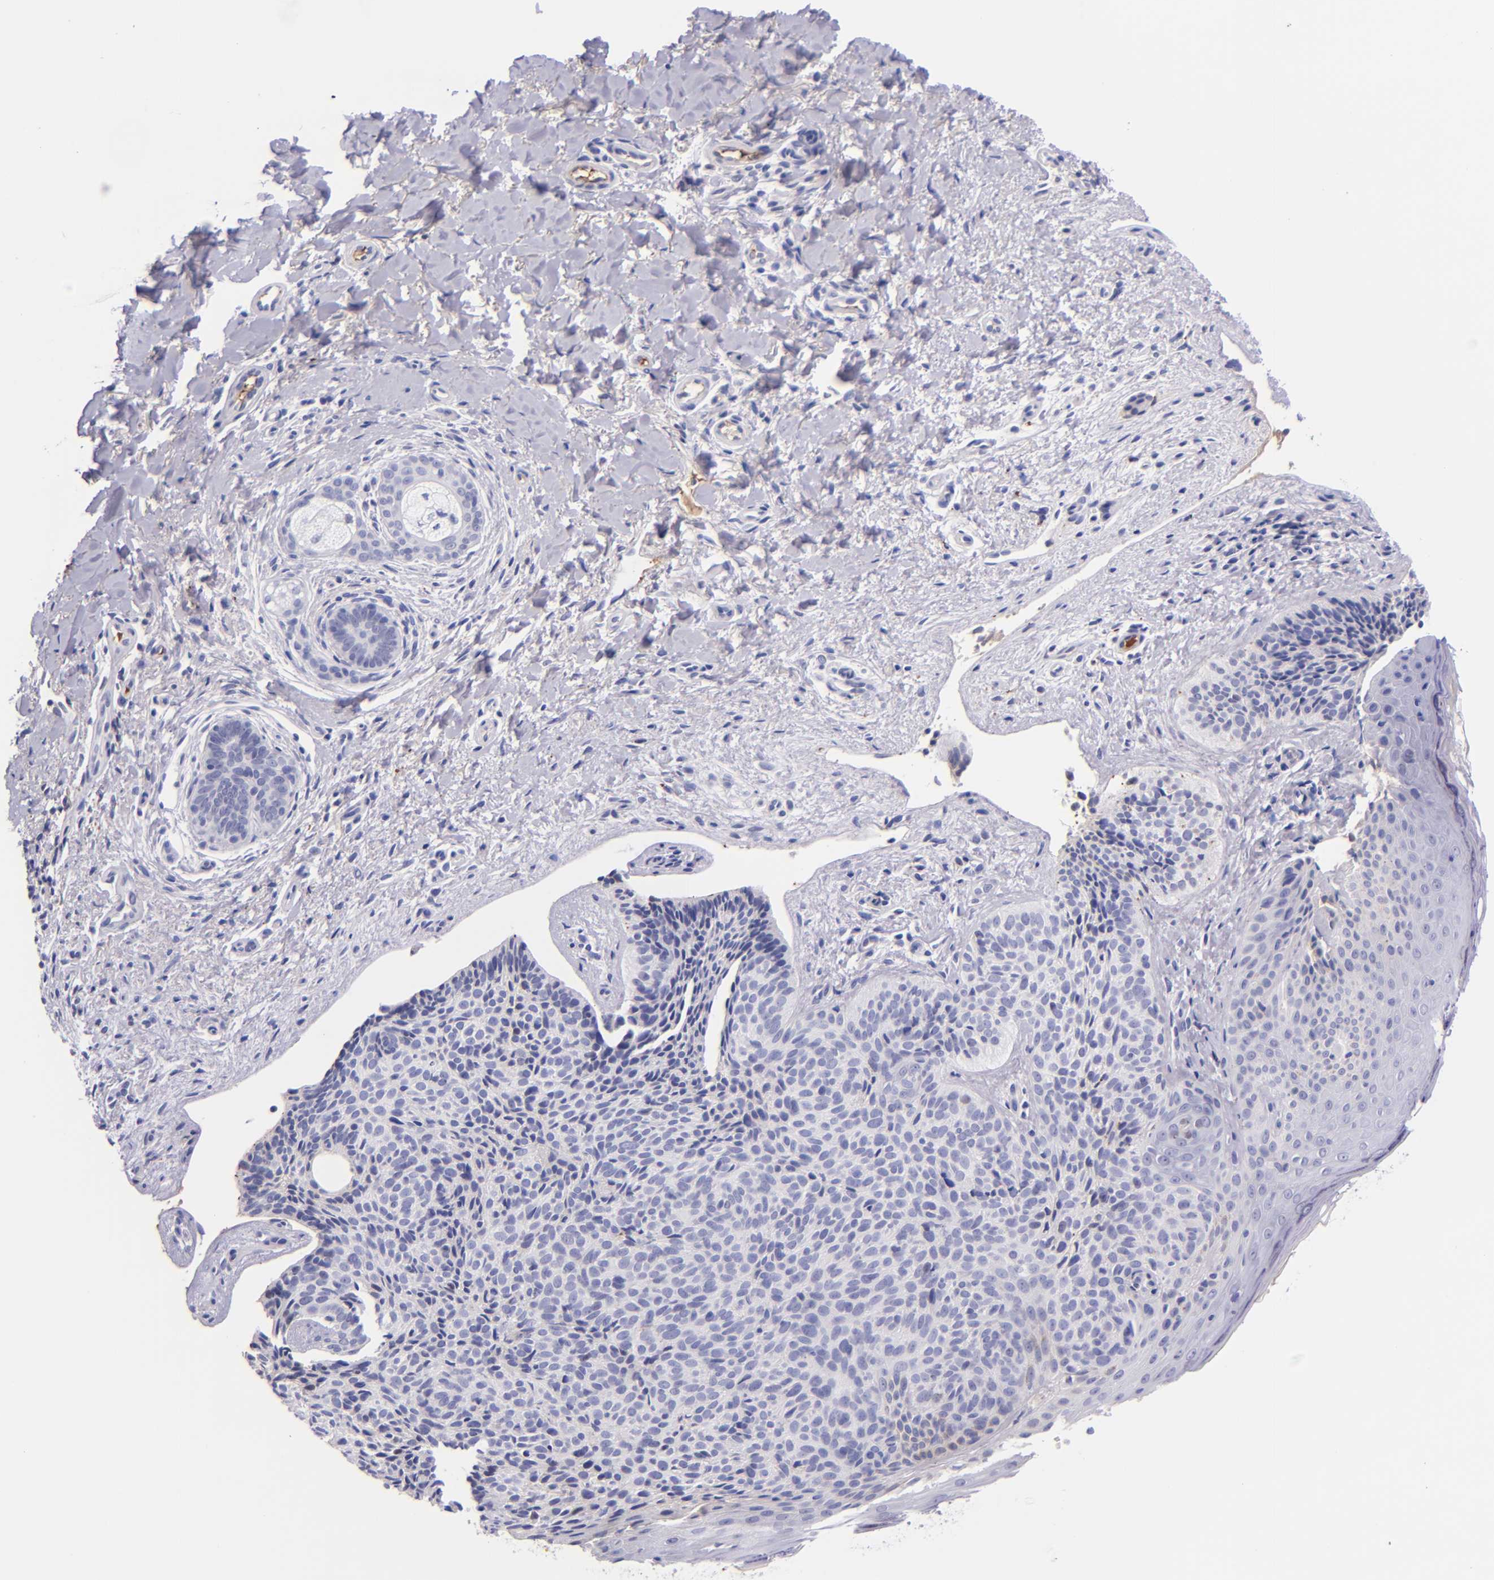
{"staining": {"intensity": "negative", "quantity": "none", "location": "none"}, "tissue": "skin cancer", "cell_type": "Tumor cells", "image_type": "cancer", "snomed": [{"axis": "morphology", "description": "Basal cell carcinoma"}, {"axis": "topography", "description": "Skin"}], "caption": "Skin basal cell carcinoma stained for a protein using IHC displays no expression tumor cells.", "gene": "KNG1", "patient": {"sex": "female", "age": 78}}